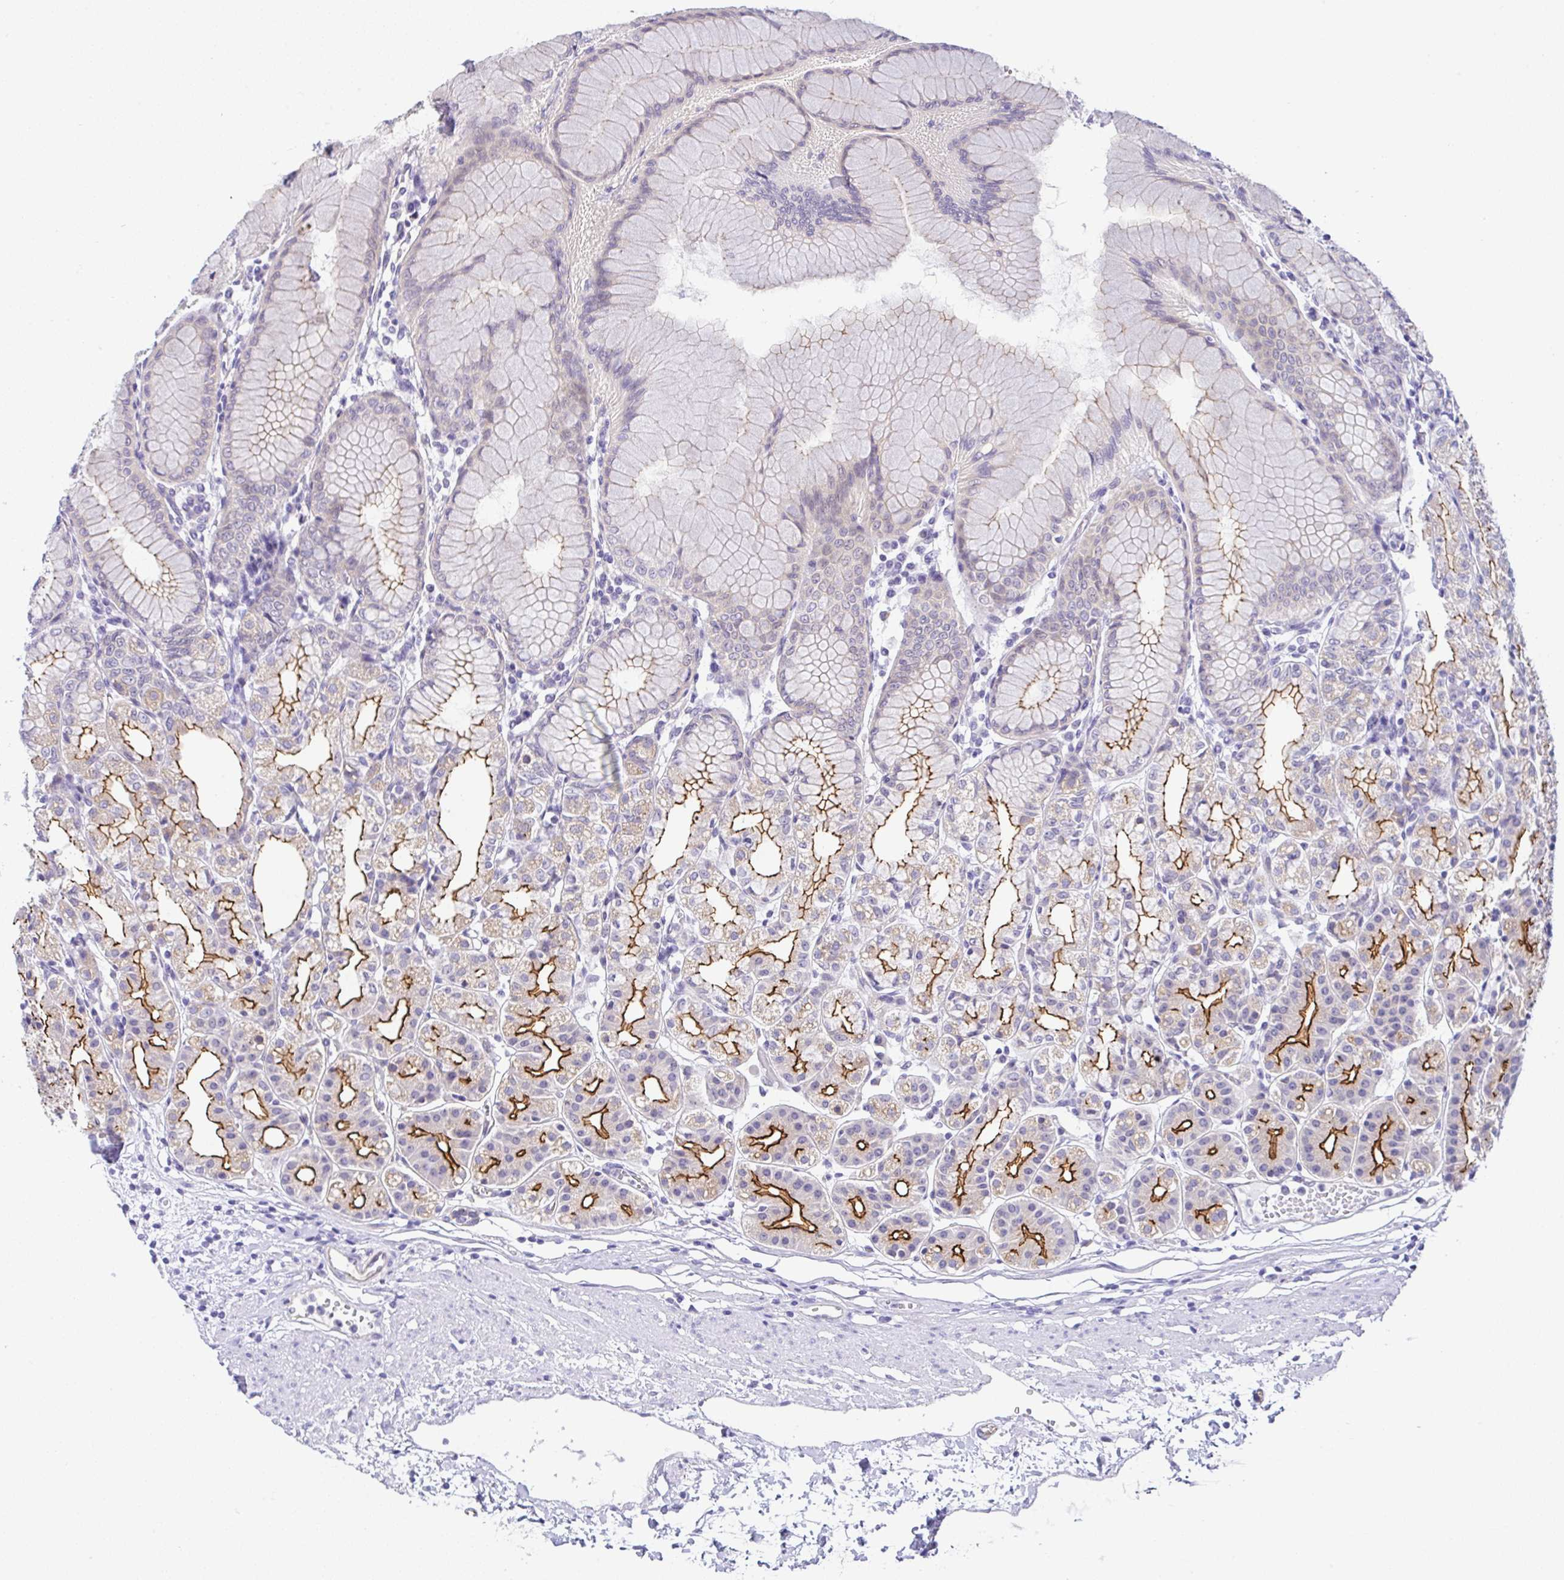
{"staining": {"intensity": "strong", "quantity": "<25%", "location": "cytoplasmic/membranous"}, "tissue": "stomach", "cell_type": "Glandular cells", "image_type": "normal", "snomed": [{"axis": "morphology", "description": "Normal tissue, NOS"}, {"axis": "topography", "description": "Stomach"}], "caption": "Stomach was stained to show a protein in brown. There is medium levels of strong cytoplasmic/membranous expression in about <25% of glandular cells. (DAB IHC, brown staining for protein, blue staining for nuclei).", "gene": "CGNL1", "patient": {"sex": "female", "age": 57}}